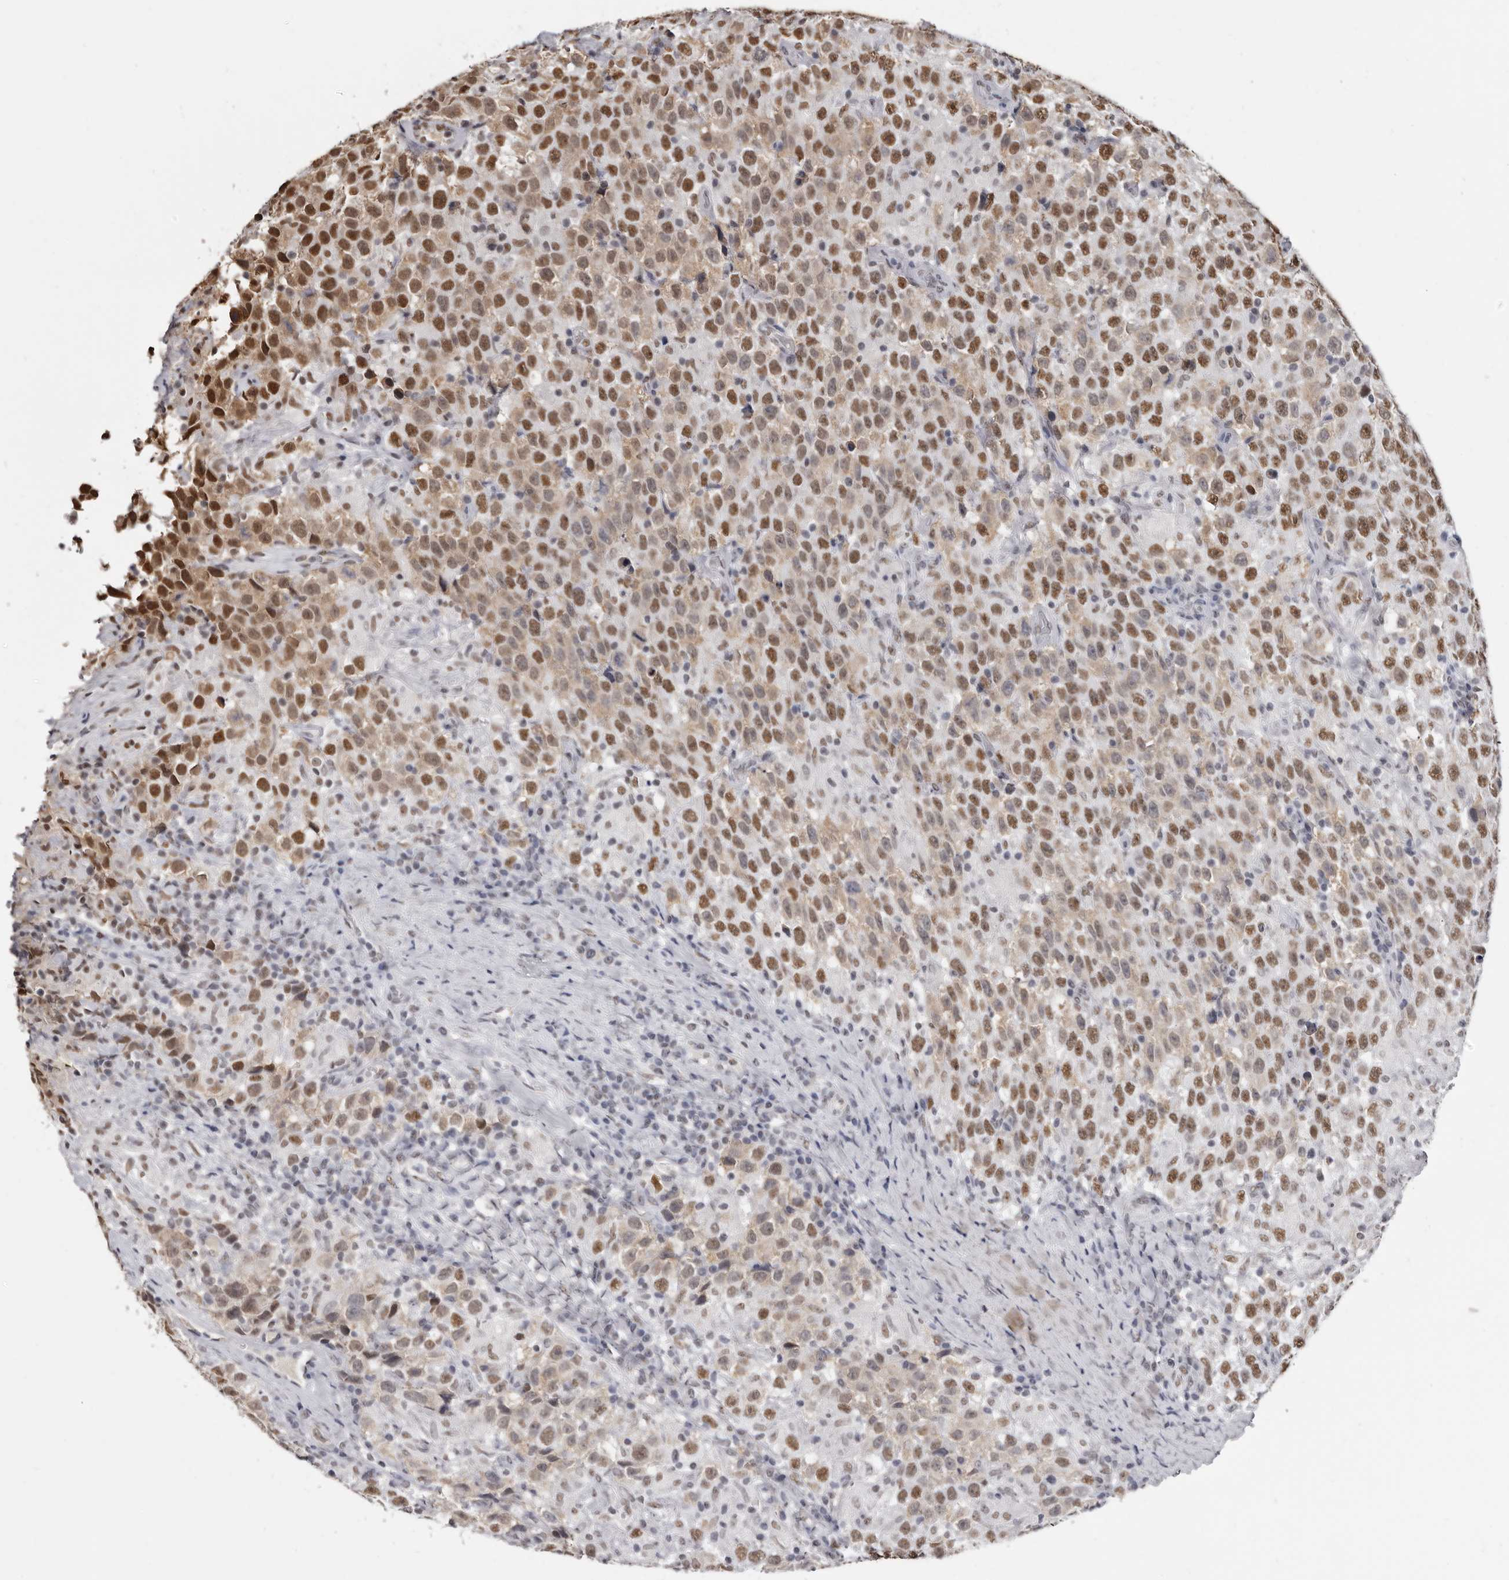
{"staining": {"intensity": "moderate", "quantity": ">75%", "location": "nuclear"}, "tissue": "testis cancer", "cell_type": "Tumor cells", "image_type": "cancer", "snomed": [{"axis": "morphology", "description": "Seminoma, NOS"}, {"axis": "topography", "description": "Testis"}], "caption": "Immunohistochemistry (IHC) staining of testis seminoma, which shows medium levels of moderate nuclear staining in about >75% of tumor cells indicating moderate nuclear protein expression. The staining was performed using DAB (3,3'-diaminobenzidine) (brown) for protein detection and nuclei were counterstained in hematoxylin (blue).", "gene": "SCAF4", "patient": {"sex": "male", "age": 41}}